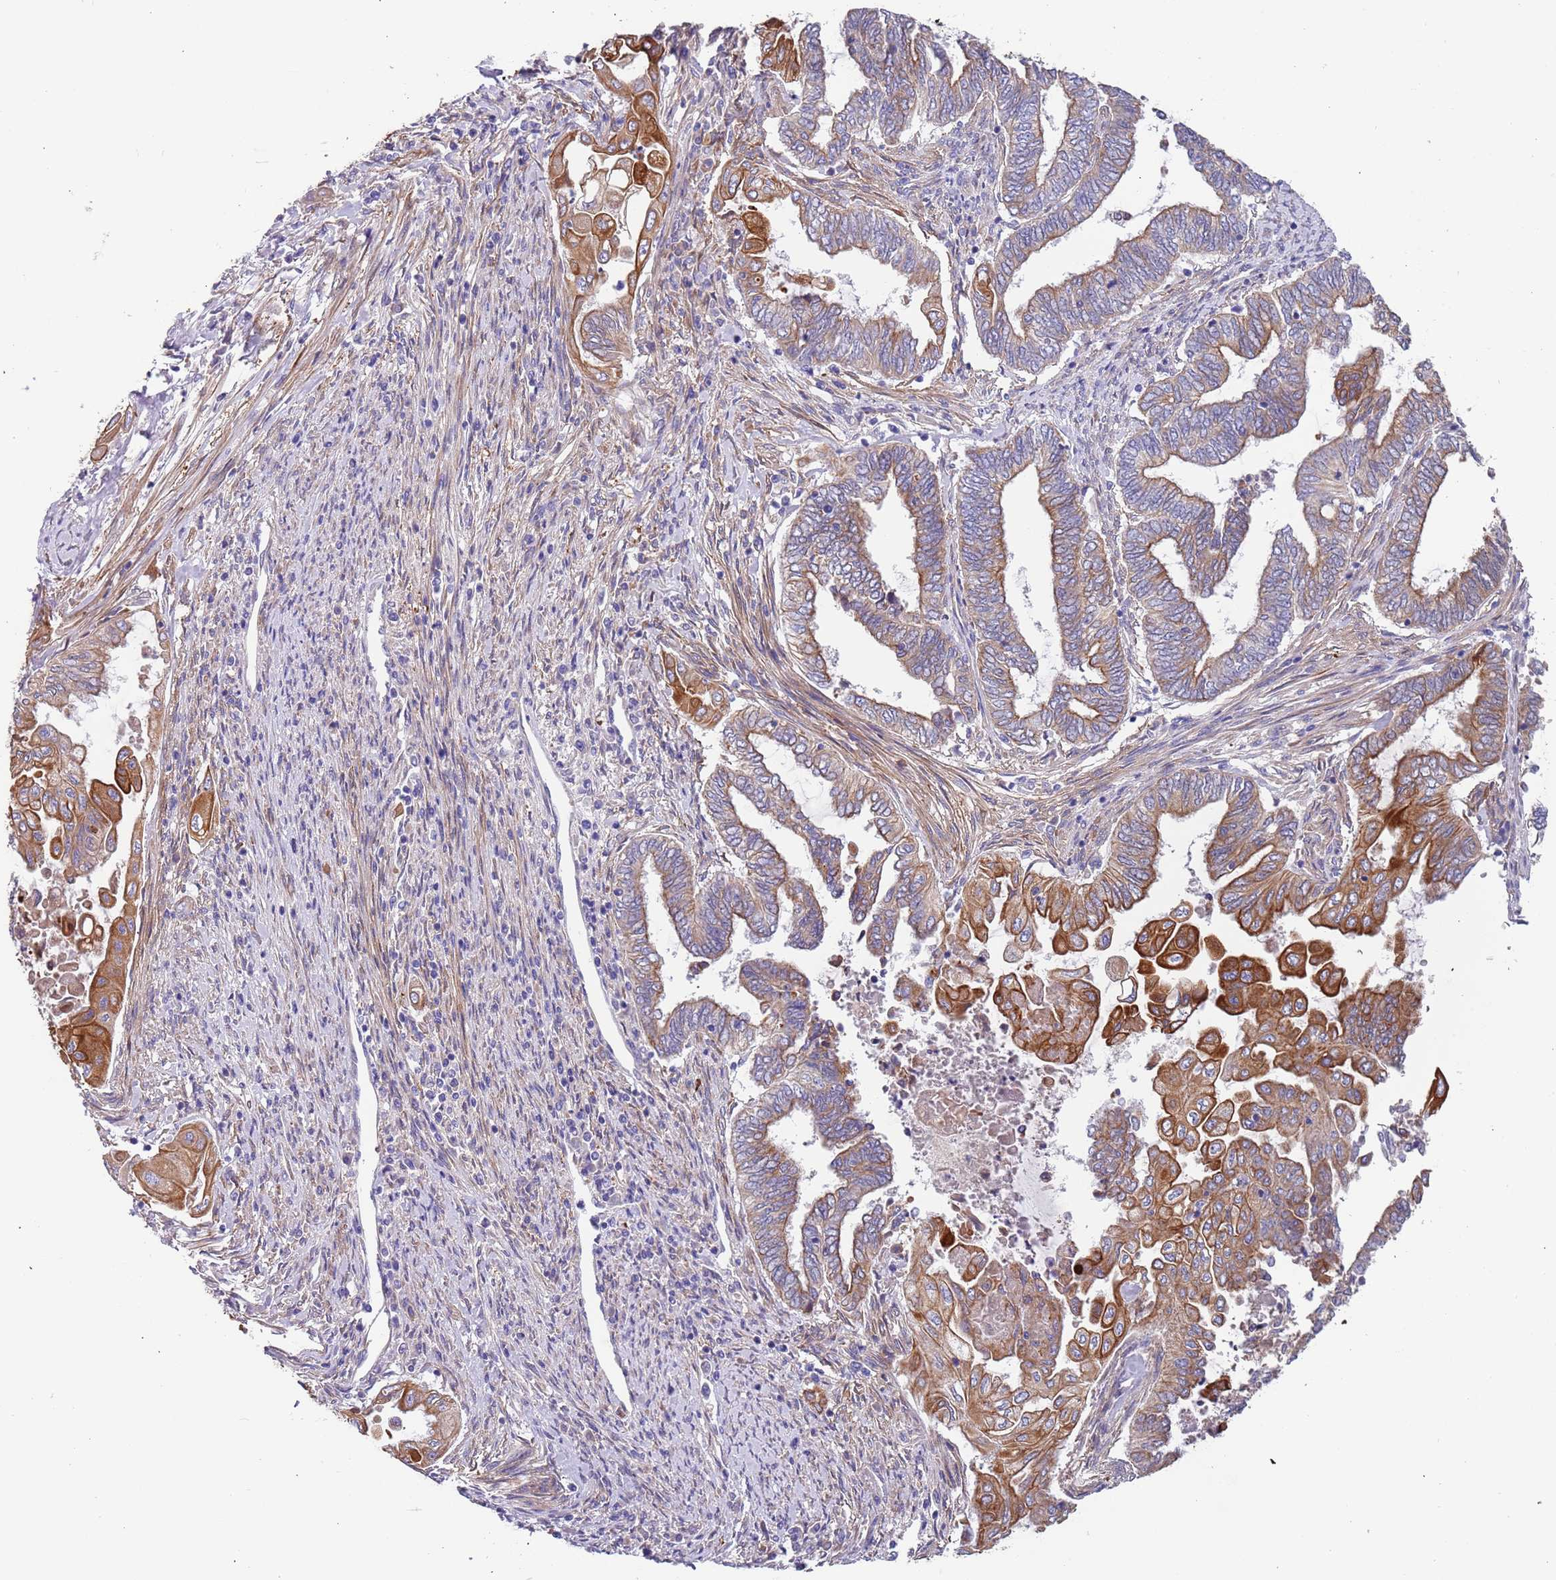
{"staining": {"intensity": "strong", "quantity": "25%-75%", "location": "cytoplasmic/membranous"}, "tissue": "endometrial cancer", "cell_type": "Tumor cells", "image_type": "cancer", "snomed": [{"axis": "morphology", "description": "Adenocarcinoma, NOS"}, {"axis": "topography", "description": "Uterus"}, {"axis": "topography", "description": "Endometrium"}], "caption": "Tumor cells exhibit strong cytoplasmic/membranous expression in about 25%-75% of cells in endometrial cancer.", "gene": "LAMB4", "patient": {"sex": "female", "age": 70}}